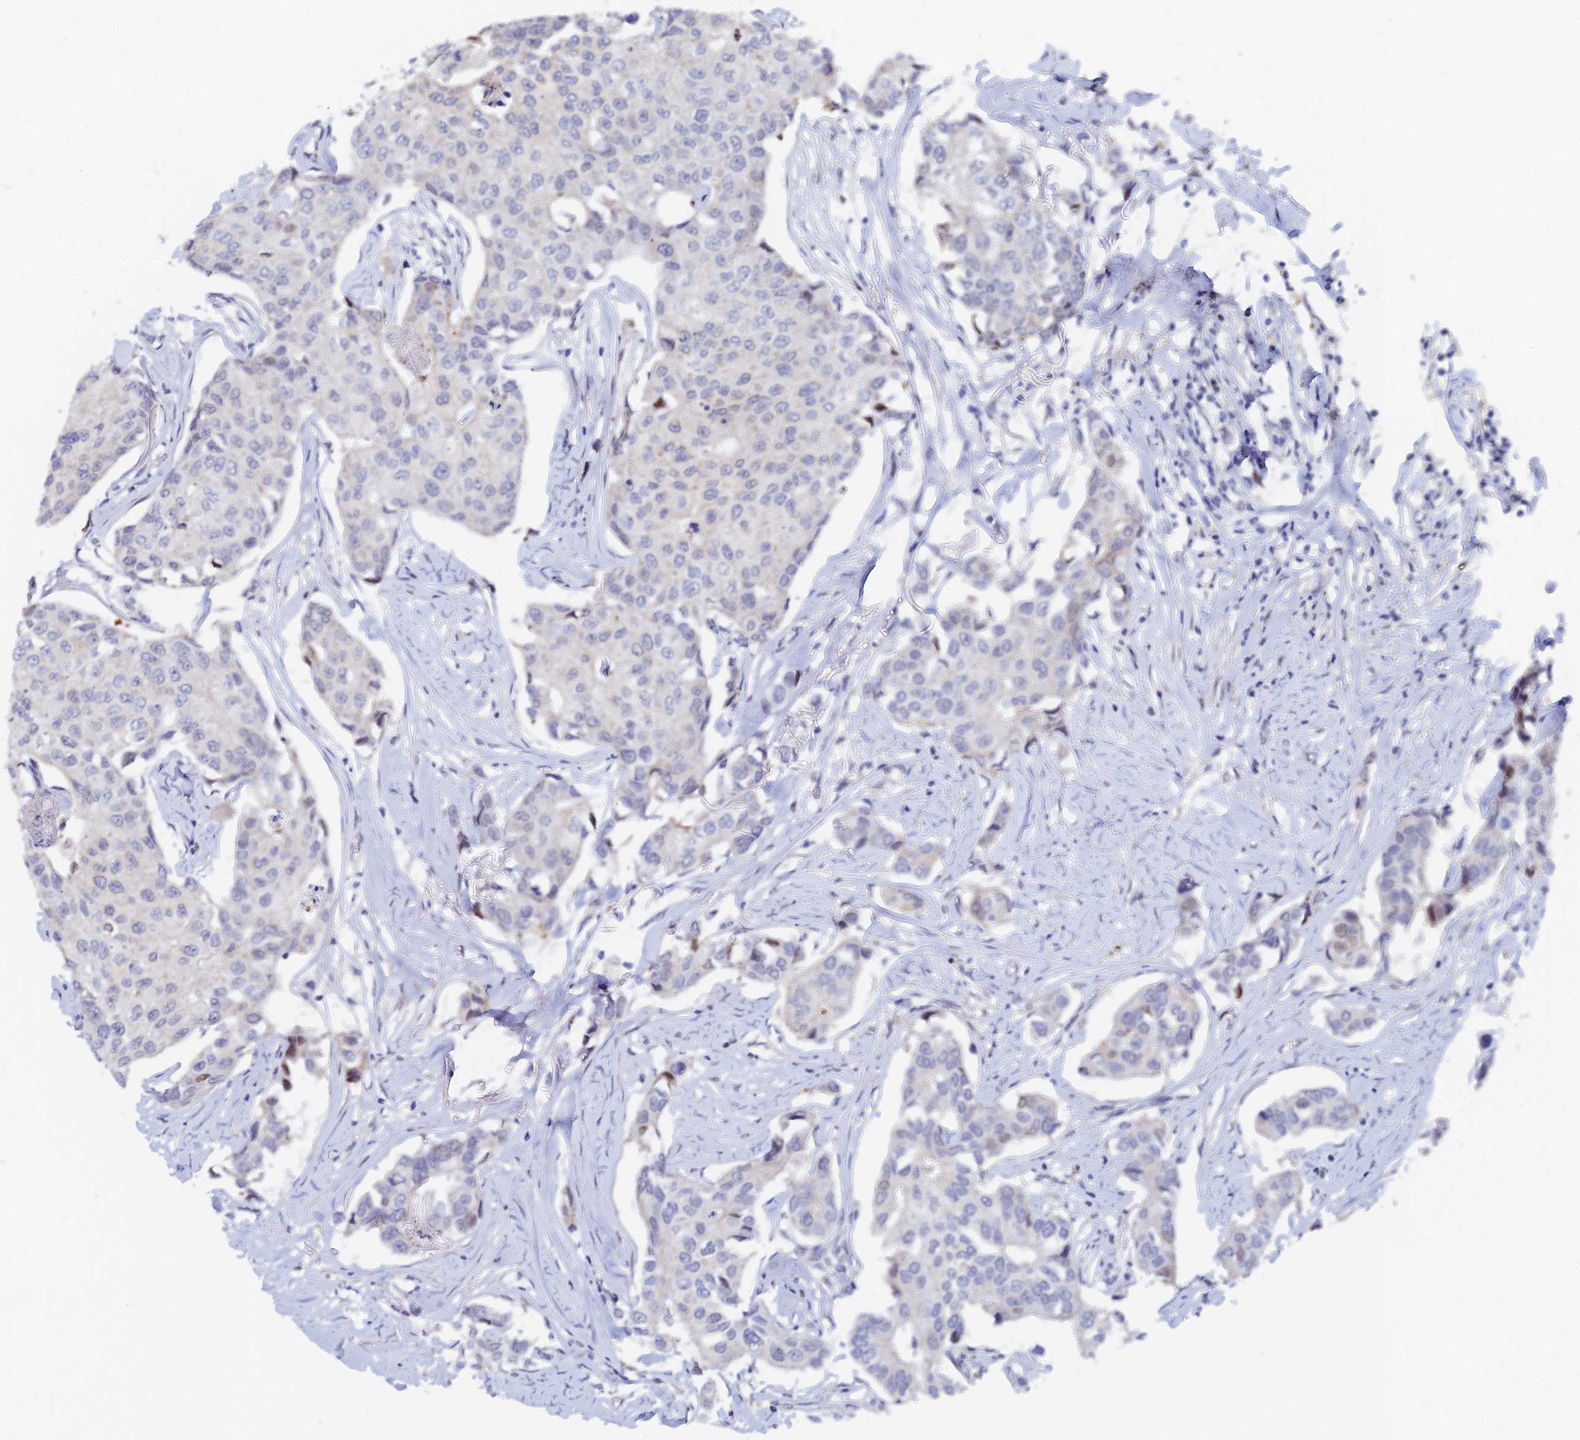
{"staining": {"intensity": "negative", "quantity": "none", "location": "none"}, "tissue": "breast cancer", "cell_type": "Tumor cells", "image_type": "cancer", "snomed": [{"axis": "morphology", "description": "Duct carcinoma"}, {"axis": "topography", "description": "Breast"}], "caption": "A high-resolution image shows immunohistochemistry staining of invasive ductal carcinoma (breast), which demonstrates no significant staining in tumor cells.", "gene": "GMNC", "patient": {"sex": "female", "age": 80}}